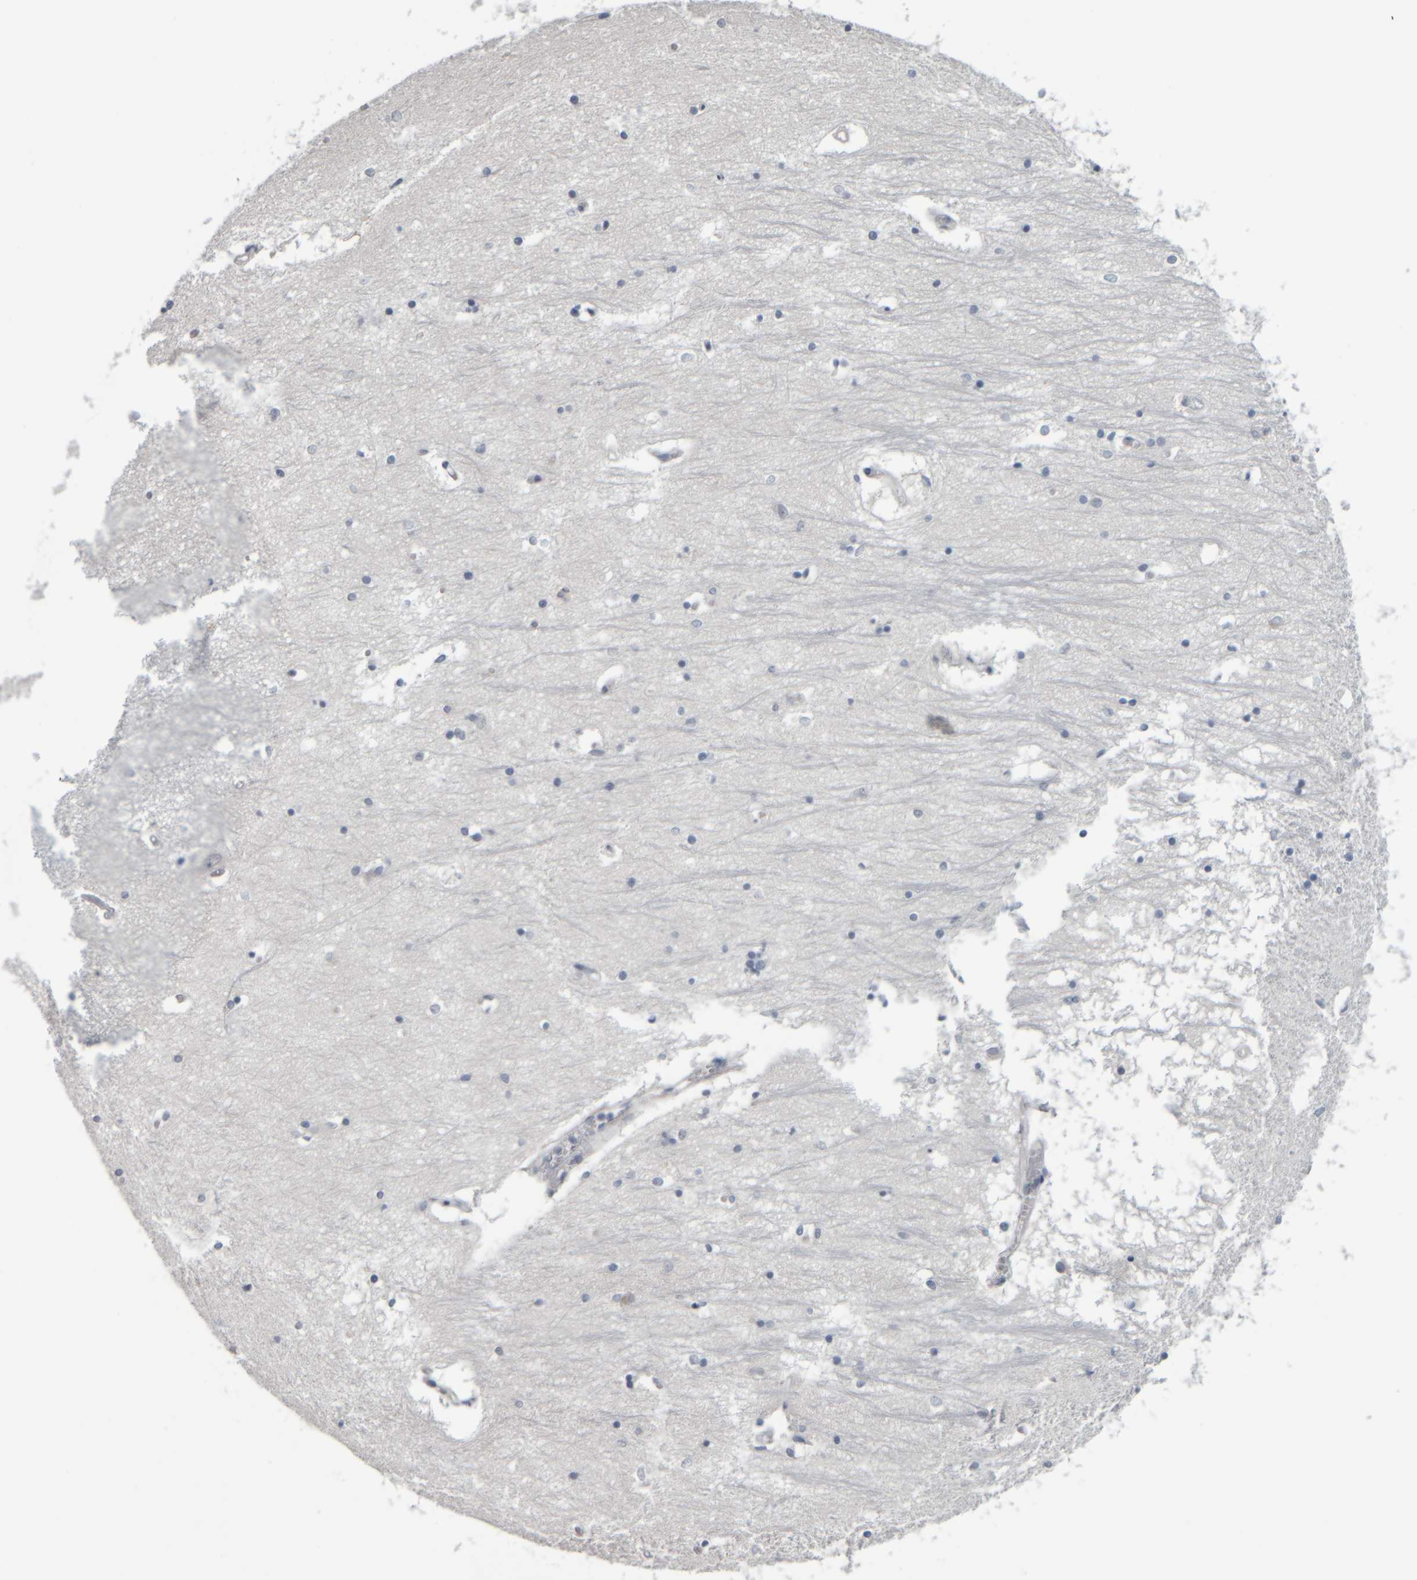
{"staining": {"intensity": "negative", "quantity": "none", "location": "none"}, "tissue": "hippocampus", "cell_type": "Glial cells", "image_type": "normal", "snomed": [{"axis": "morphology", "description": "Normal tissue, NOS"}, {"axis": "topography", "description": "Hippocampus"}], "caption": "Immunohistochemical staining of unremarkable human hippocampus exhibits no significant expression in glial cells.", "gene": "COL14A1", "patient": {"sex": "male", "age": 70}}